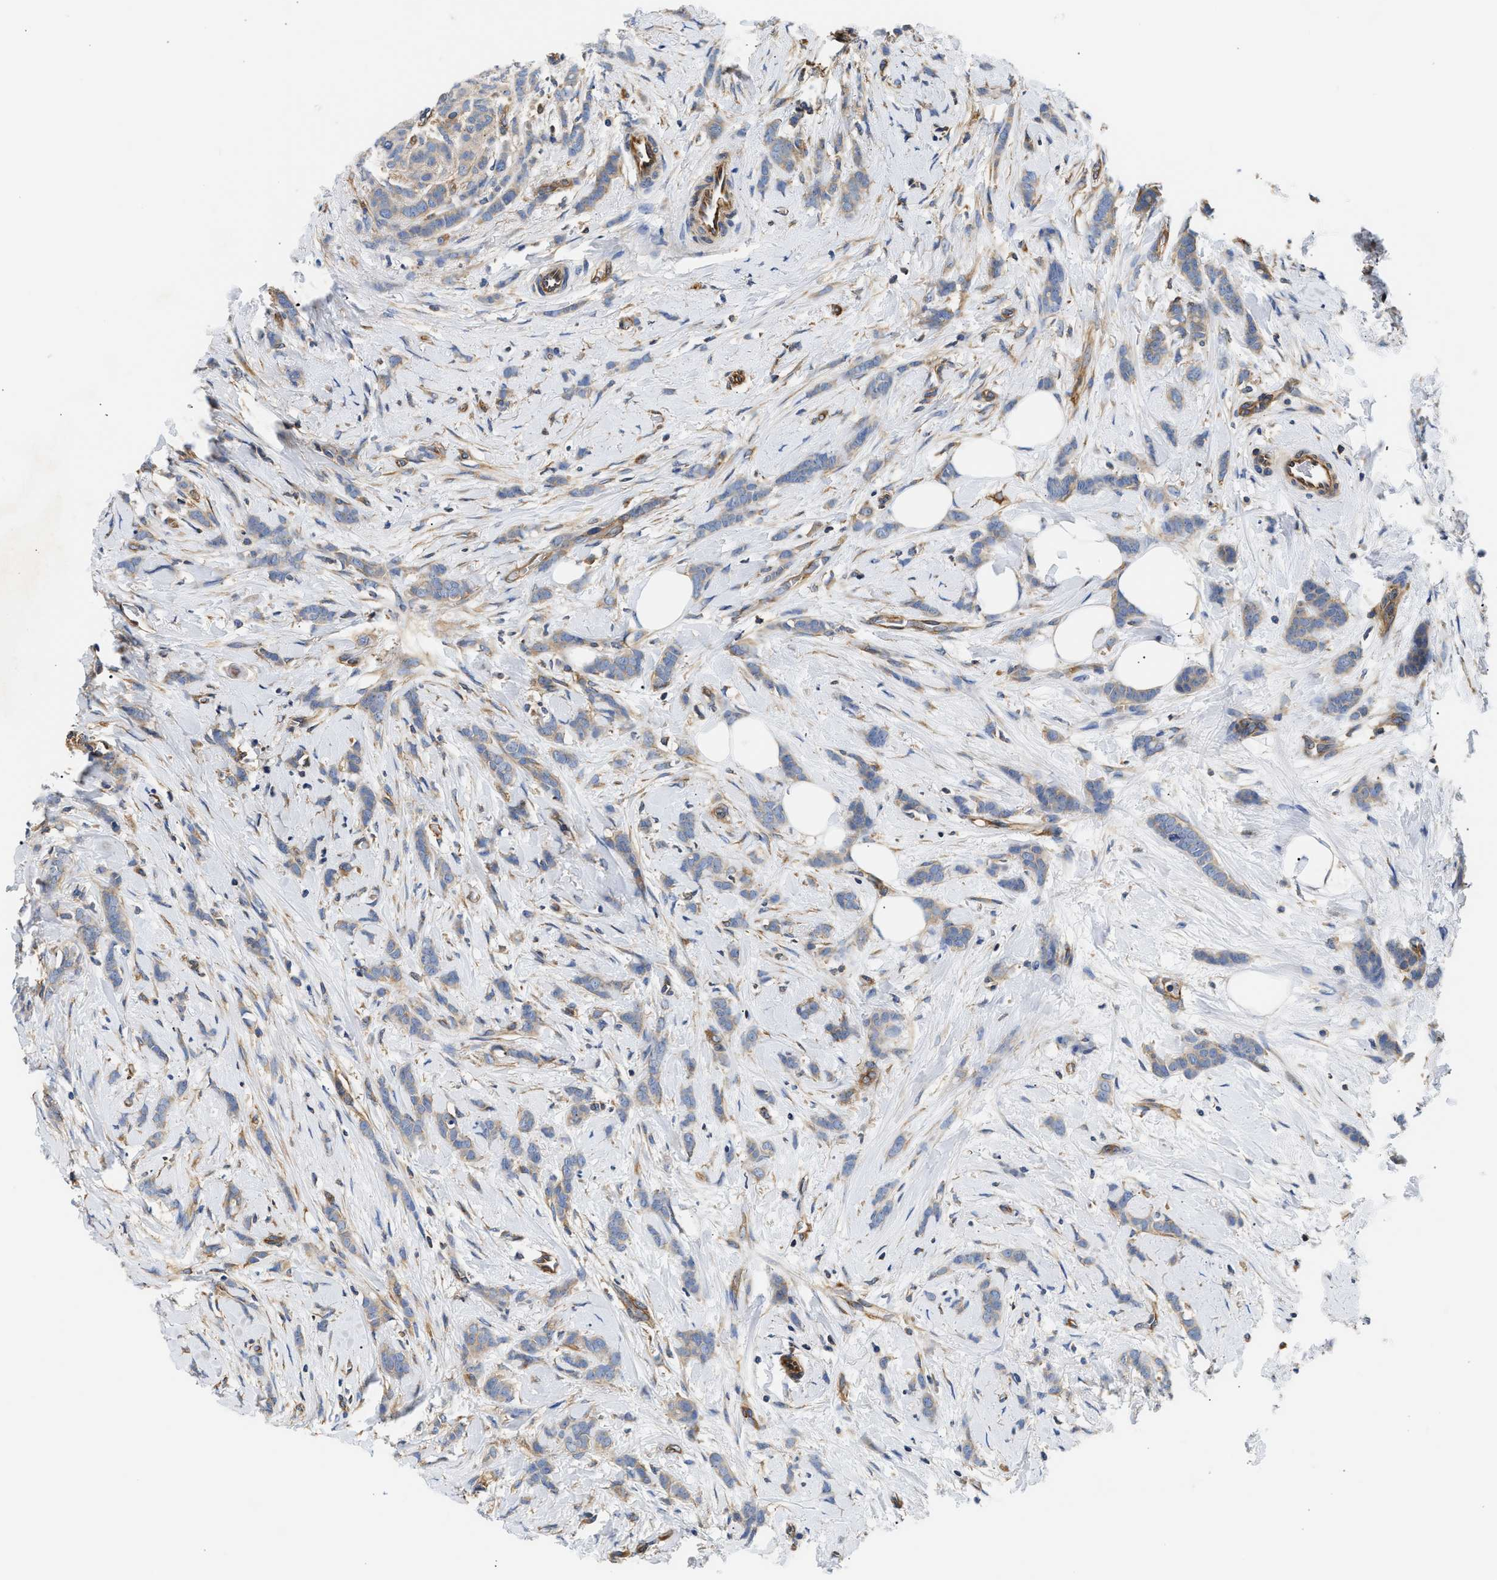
{"staining": {"intensity": "weak", "quantity": "25%-75%", "location": "cytoplasmic/membranous"}, "tissue": "breast cancer", "cell_type": "Tumor cells", "image_type": "cancer", "snomed": [{"axis": "morphology", "description": "Lobular carcinoma, in situ"}, {"axis": "morphology", "description": "Lobular carcinoma"}, {"axis": "topography", "description": "Breast"}], "caption": "Weak cytoplasmic/membranous positivity is present in about 25%-75% of tumor cells in lobular carcinoma in situ (breast).", "gene": "SAMD9L", "patient": {"sex": "female", "age": 41}}